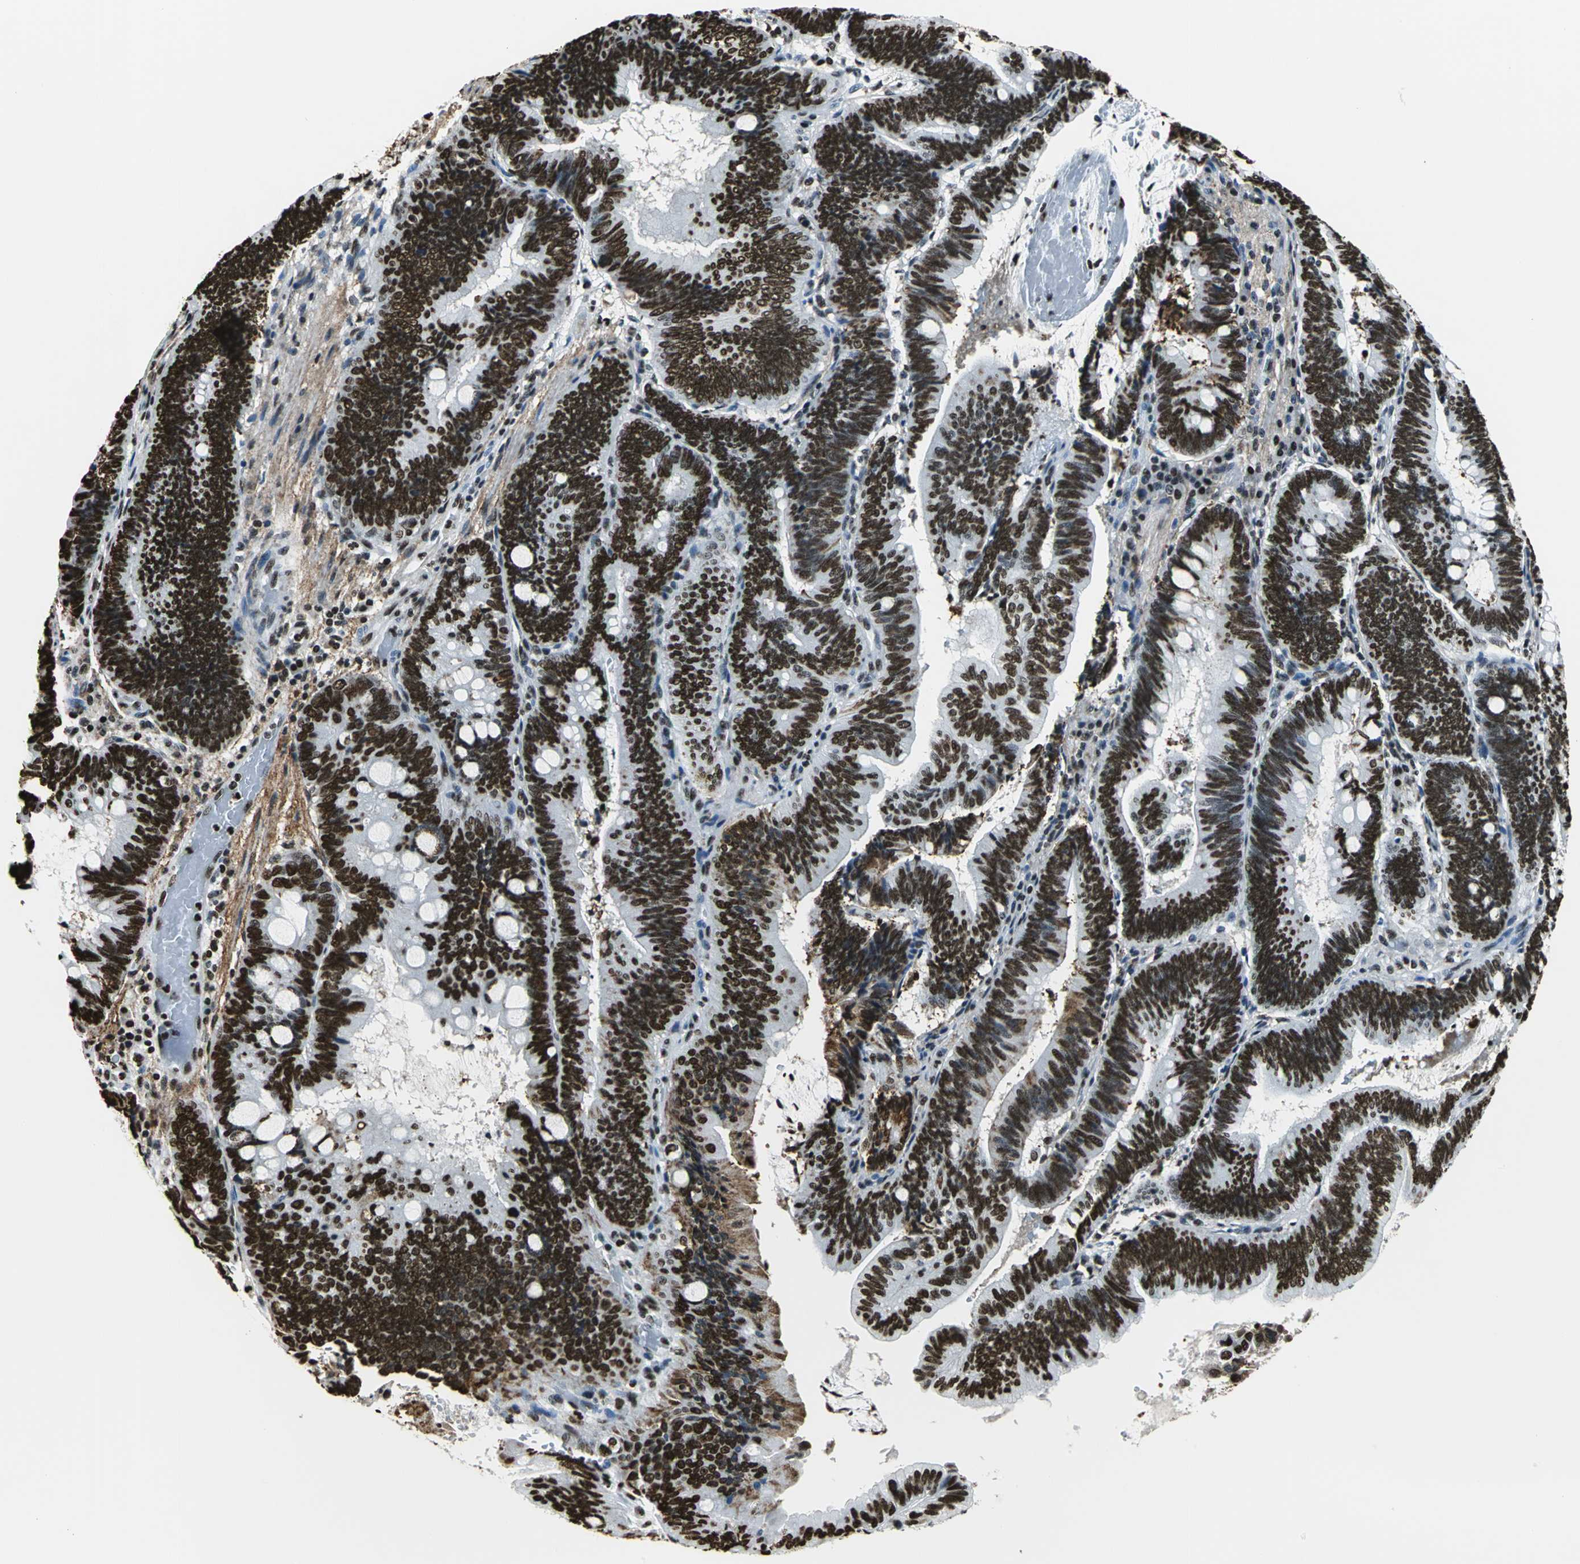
{"staining": {"intensity": "strong", "quantity": ">75%", "location": "nuclear"}, "tissue": "pancreatic cancer", "cell_type": "Tumor cells", "image_type": "cancer", "snomed": [{"axis": "morphology", "description": "Adenocarcinoma, NOS"}, {"axis": "topography", "description": "Pancreas"}], "caption": "An immunohistochemistry micrograph of neoplastic tissue is shown. Protein staining in brown labels strong nuclear positivity in pancreatic adenocarcinoma within tumor cells. Nuclei are stained in blue.", "gene": "APEX1", "patient": {"sex": "male", "age": 82}}